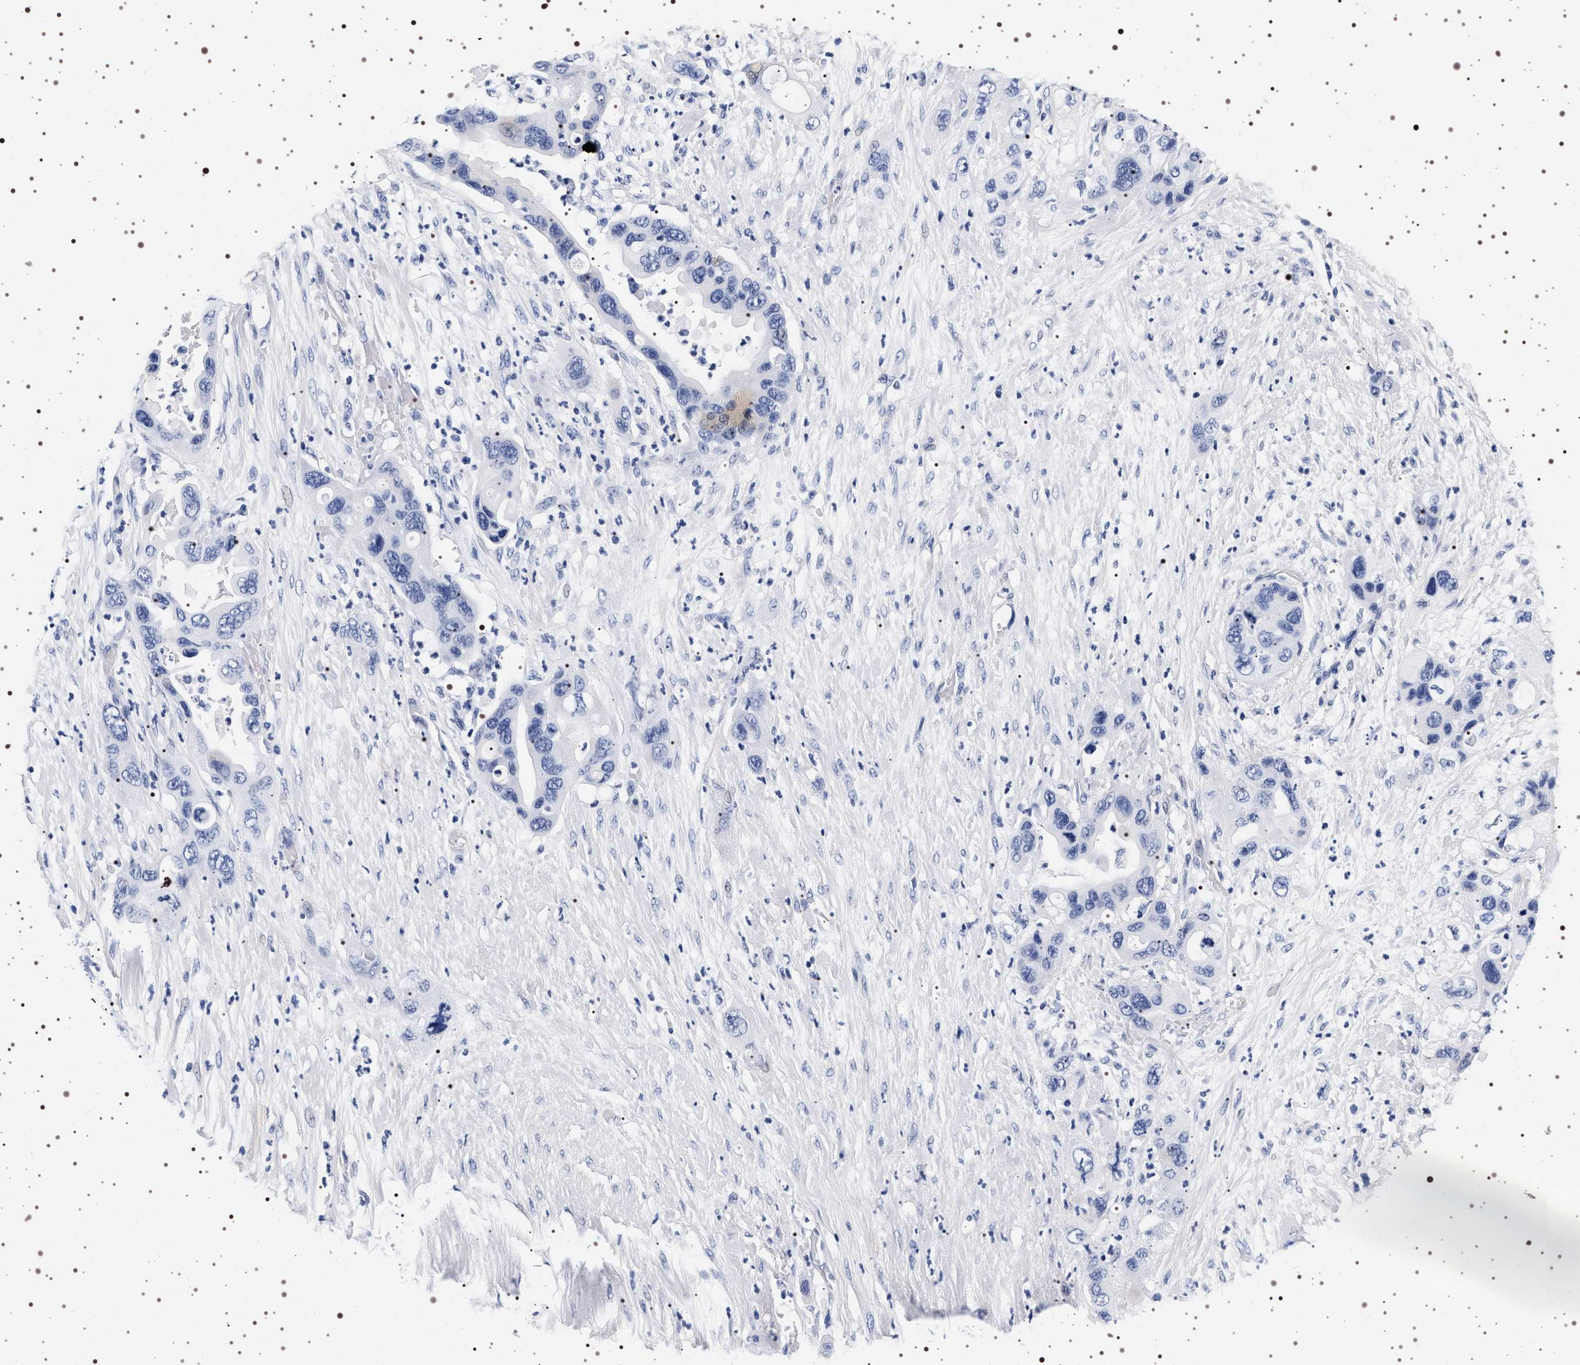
{"staining": {"intensity": "negative", "quantity": "none", "location": "none"}, "tissue": "pancreatic cancer", "cell_type": "Tumor cells", "image_type": "cancer", "snomed": [{"axis": "morphology", "description": "Adenocarcinoma, NOS"}, {"axis": "topography", "description": "Pancreas"}], "caption": "High magnification brightfield microscopy of pancreatic cancer (adenocarcinoma) stained with DAB (brown) and counterstained with hematoxylin (blue): tumor cells show no significant staining.", "gene": "SYN1", "patient": {"sex": "female", "age": 71}}